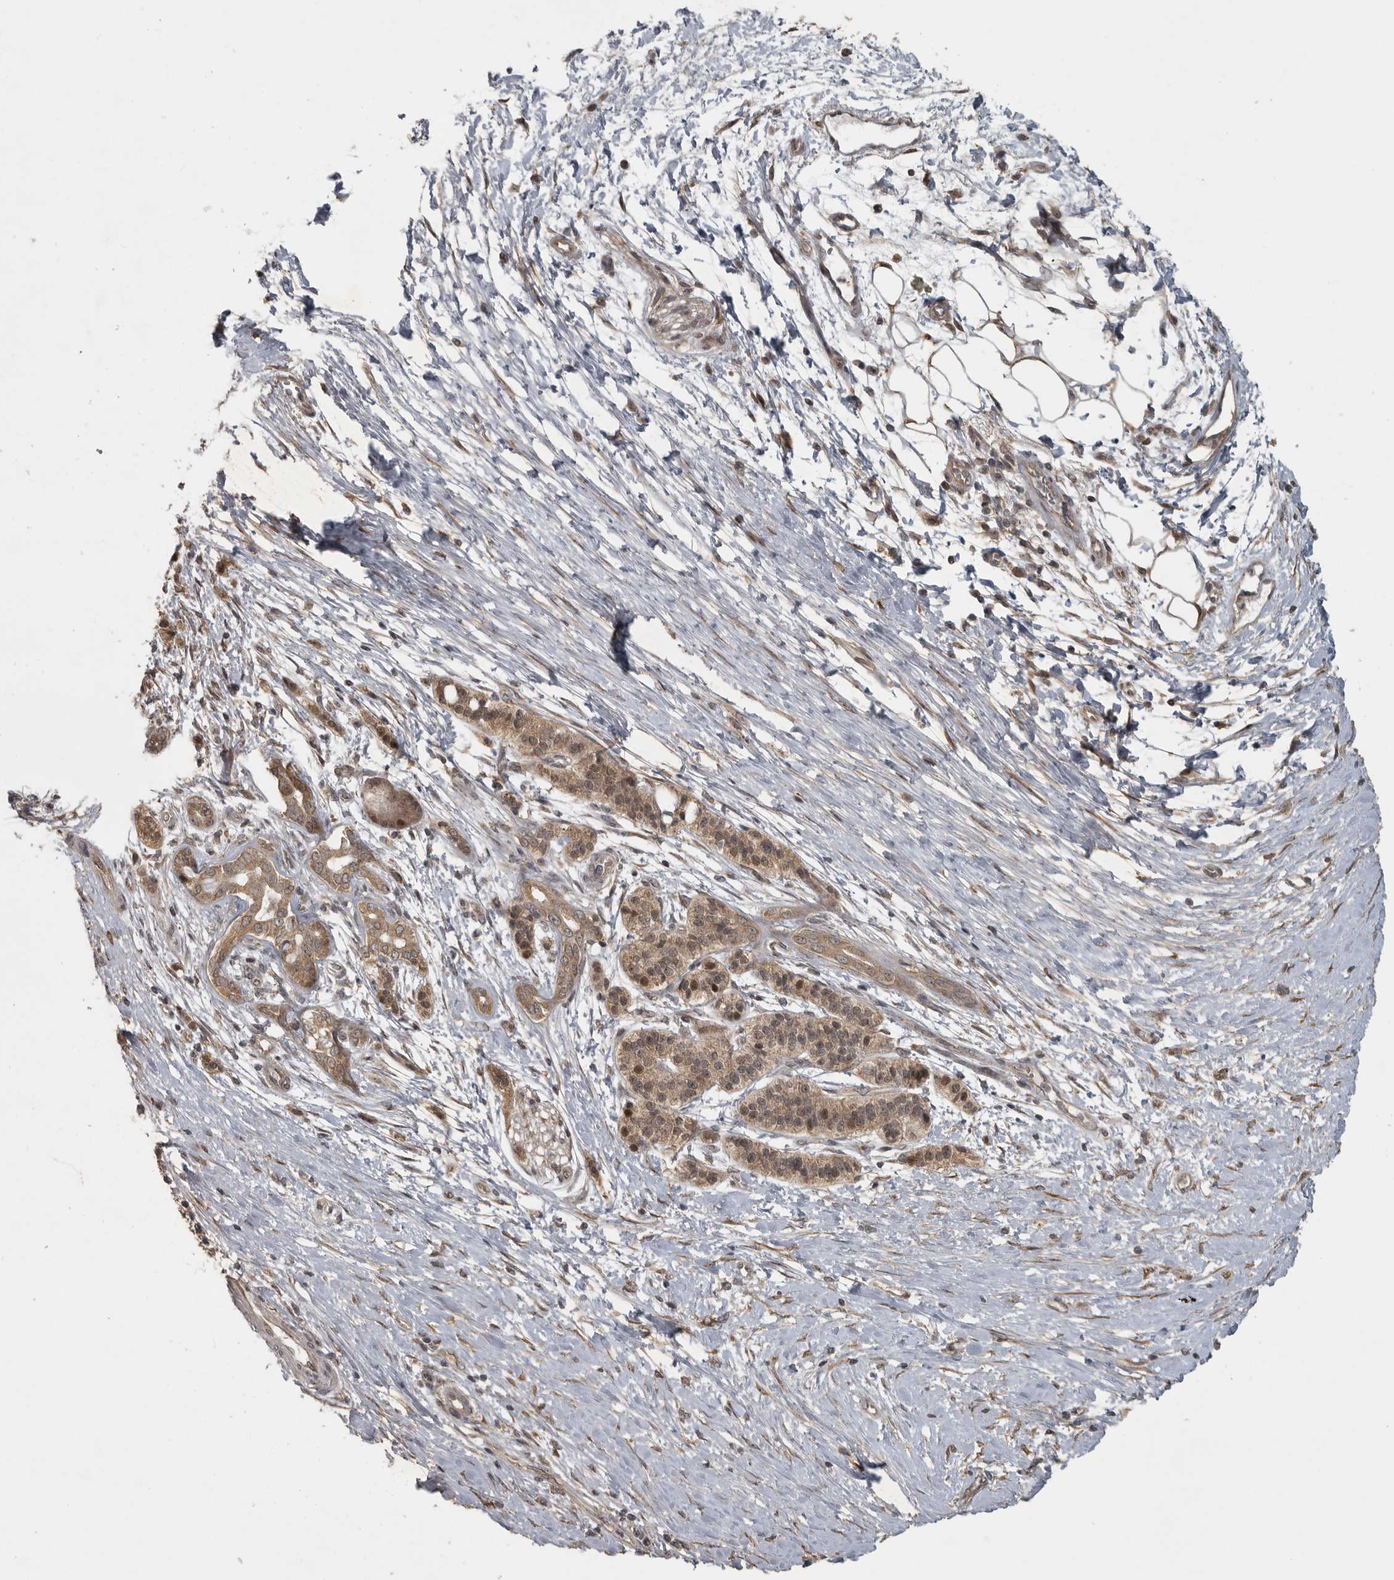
{"staining": {"intensity": "moderate", "quantity": ">75%", "location": "cytoplasmic/membranous"}, "tissue": "pancreatic cancer", "cell_type": "Tumor cells", "image_type": "cancer", "snomed": [{"axis": "morphology", "description": "Adenocarcinoma, NOS"}, {"axis": "topography", "description": "Pancreas"}], "caption": "Moderate cytoplasmic/membranous expression for a protein is identified in about >75% of tumor cells of adenocarcinoma (pancreatic) using immunohistochemistry (IHC).", "gene": "LLGL1", "patient": {"sex": "male", "age": 50}}